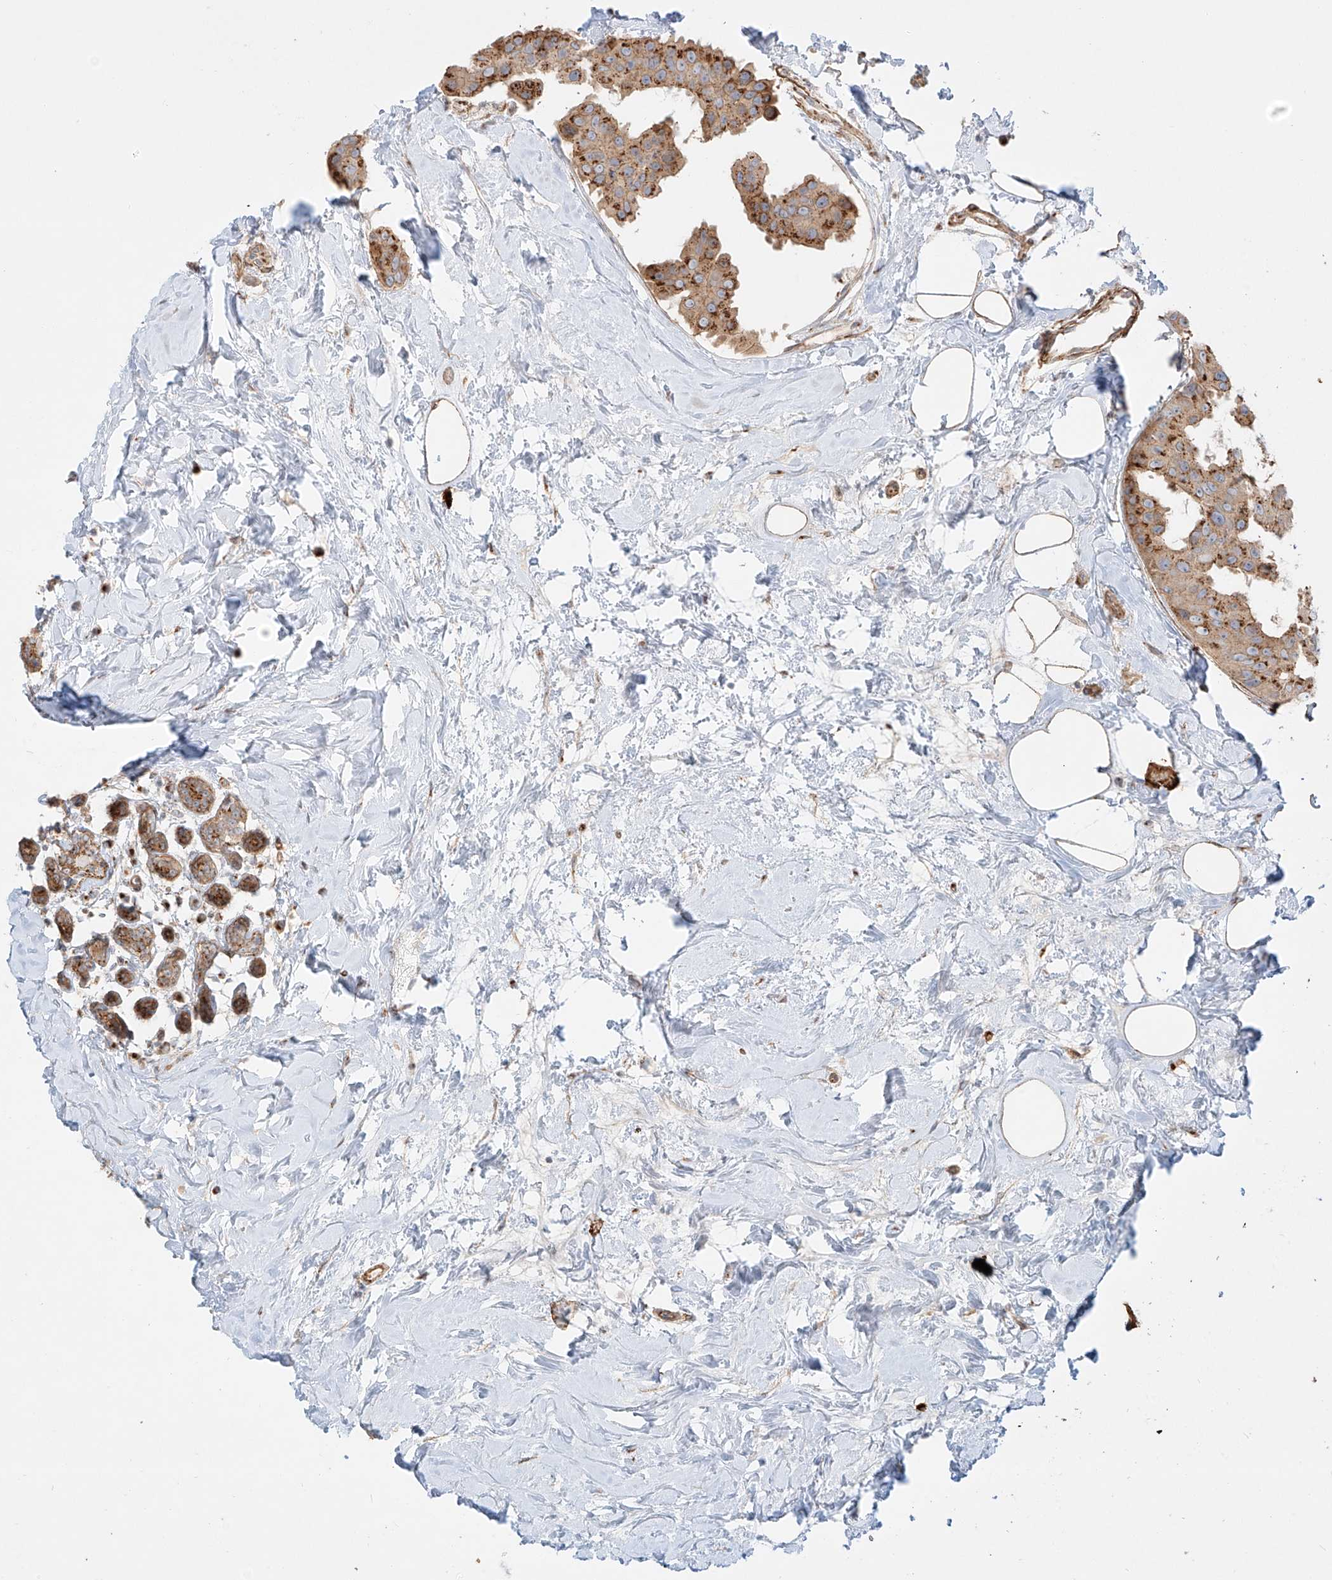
{"staining": {"intensity": "moderate", "quantity": ">75%", "location": "cytoplasmic/membranous"}, "tissue": "breast cancer", "cell_type": "Tumor cells", "image_type": "cancer", "snomed": [{"axis": "morphology", "description": "Normal tissue, NOS"}, {"axis": "morphology", "description": "Duct carcinoma"}, {"axis": "topography", "description": "Breast"}], "caption": "A high-resolution photomicrograph shows immunohistochemistry staining of breast intraductal carcinoma, which shows moderate cytoplasmic/membranous expression in approximately >75% of tumor cells.", "gene": "ZNF287", "patient": {"sex": "female", "age": 39}}